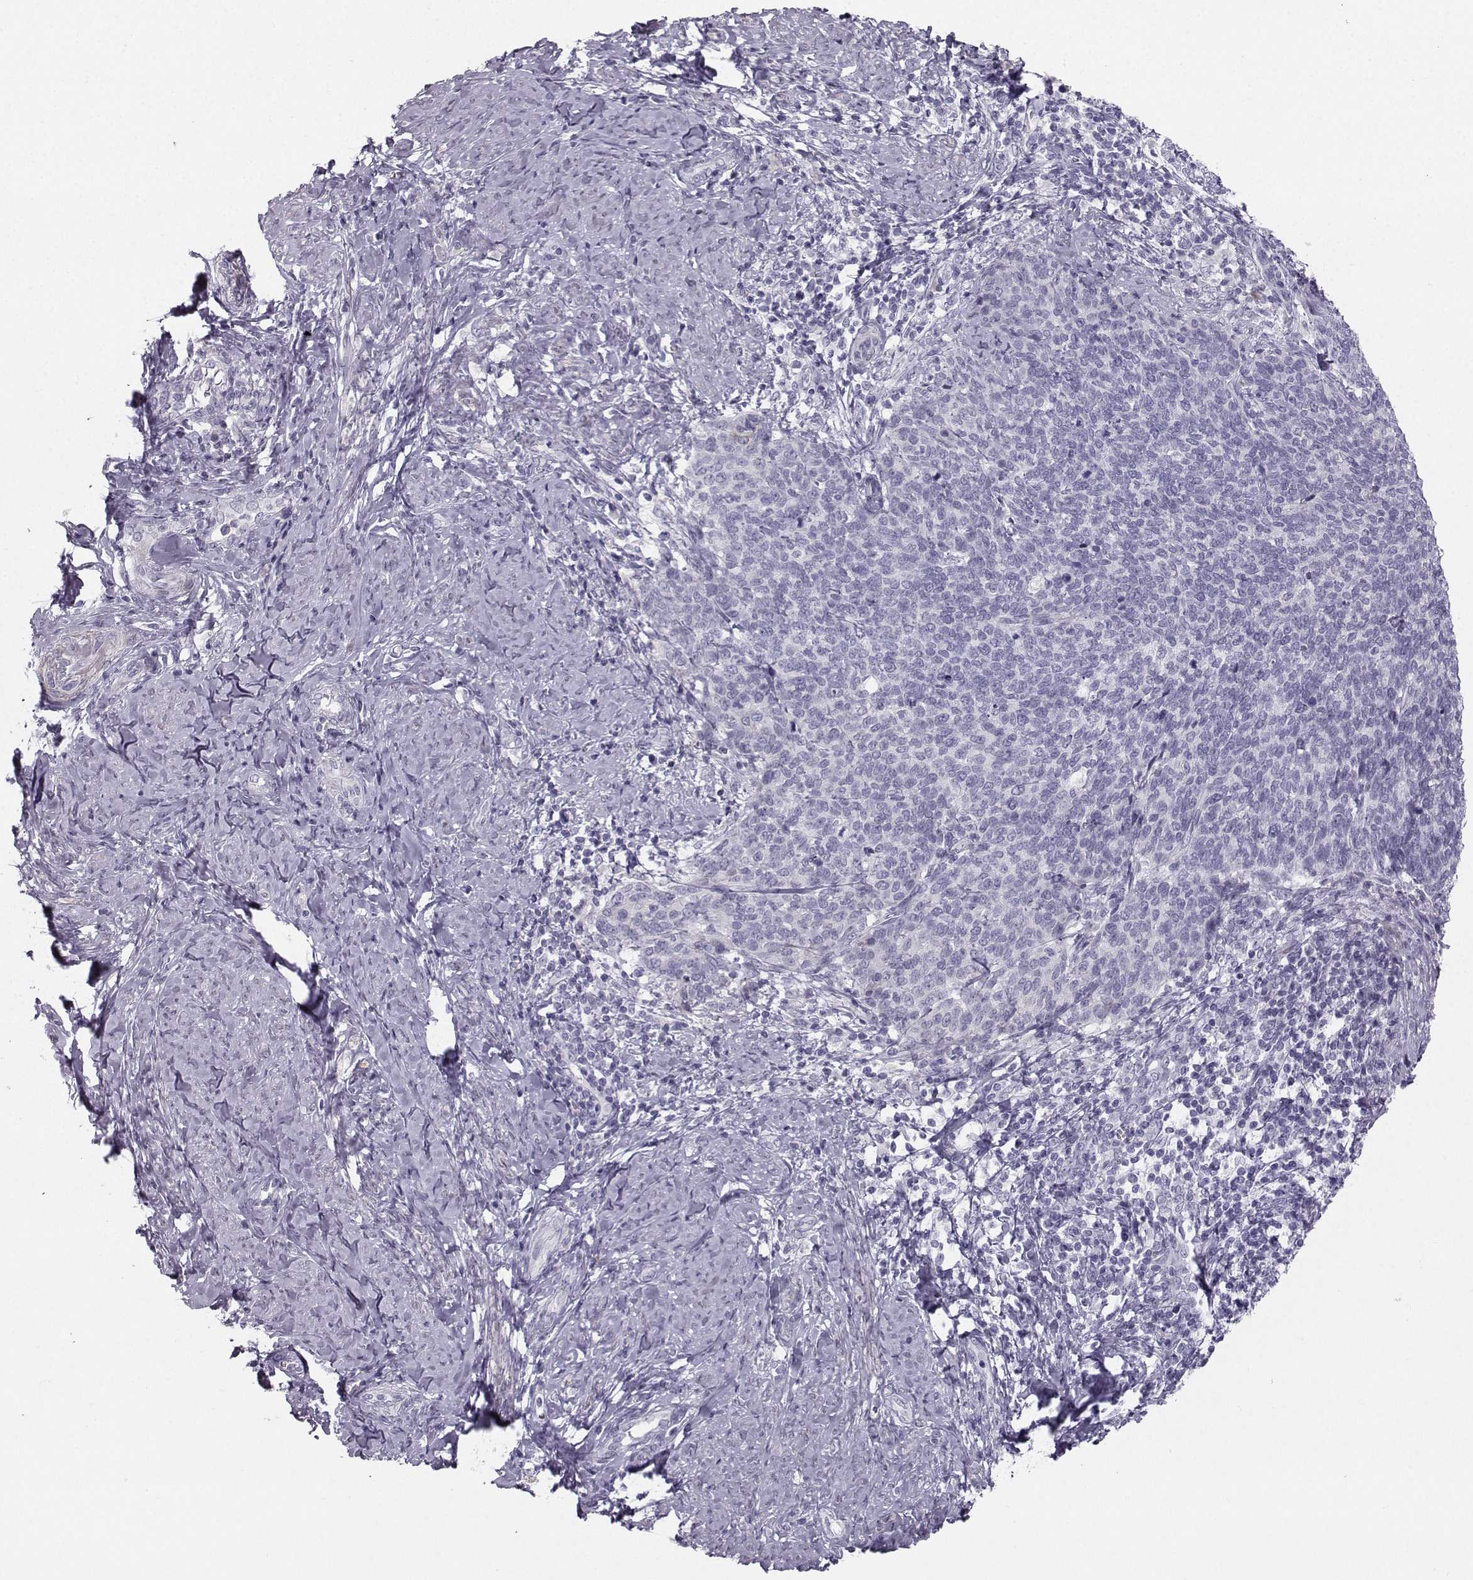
{"staining": {"intensity": "negative", "quantity": "none", "location": "none"}, "tissue": "cervical cancer", "cell_type": "Tumor cells", "image_type": "cancer", "snomed": [{"axis": "morphology", "description": "Normal tissue, NOS"}, {"axis": "morphology", "description": "Squamous cell carcinoma, NOS"}, {"axis": "topography", "description": "Cervix"}], "caption": "Cervical squamous cell carcinoma was stained to show a protein in brown. There is no significant staining in tumor cells. (DAB (3,3'-diaminobenzidine) immunohistochemistry (IHC) visualized using brightfield microscopy, high magnification).", "gene": "CASR", "patient": {"sex": "female", "age": 39}}